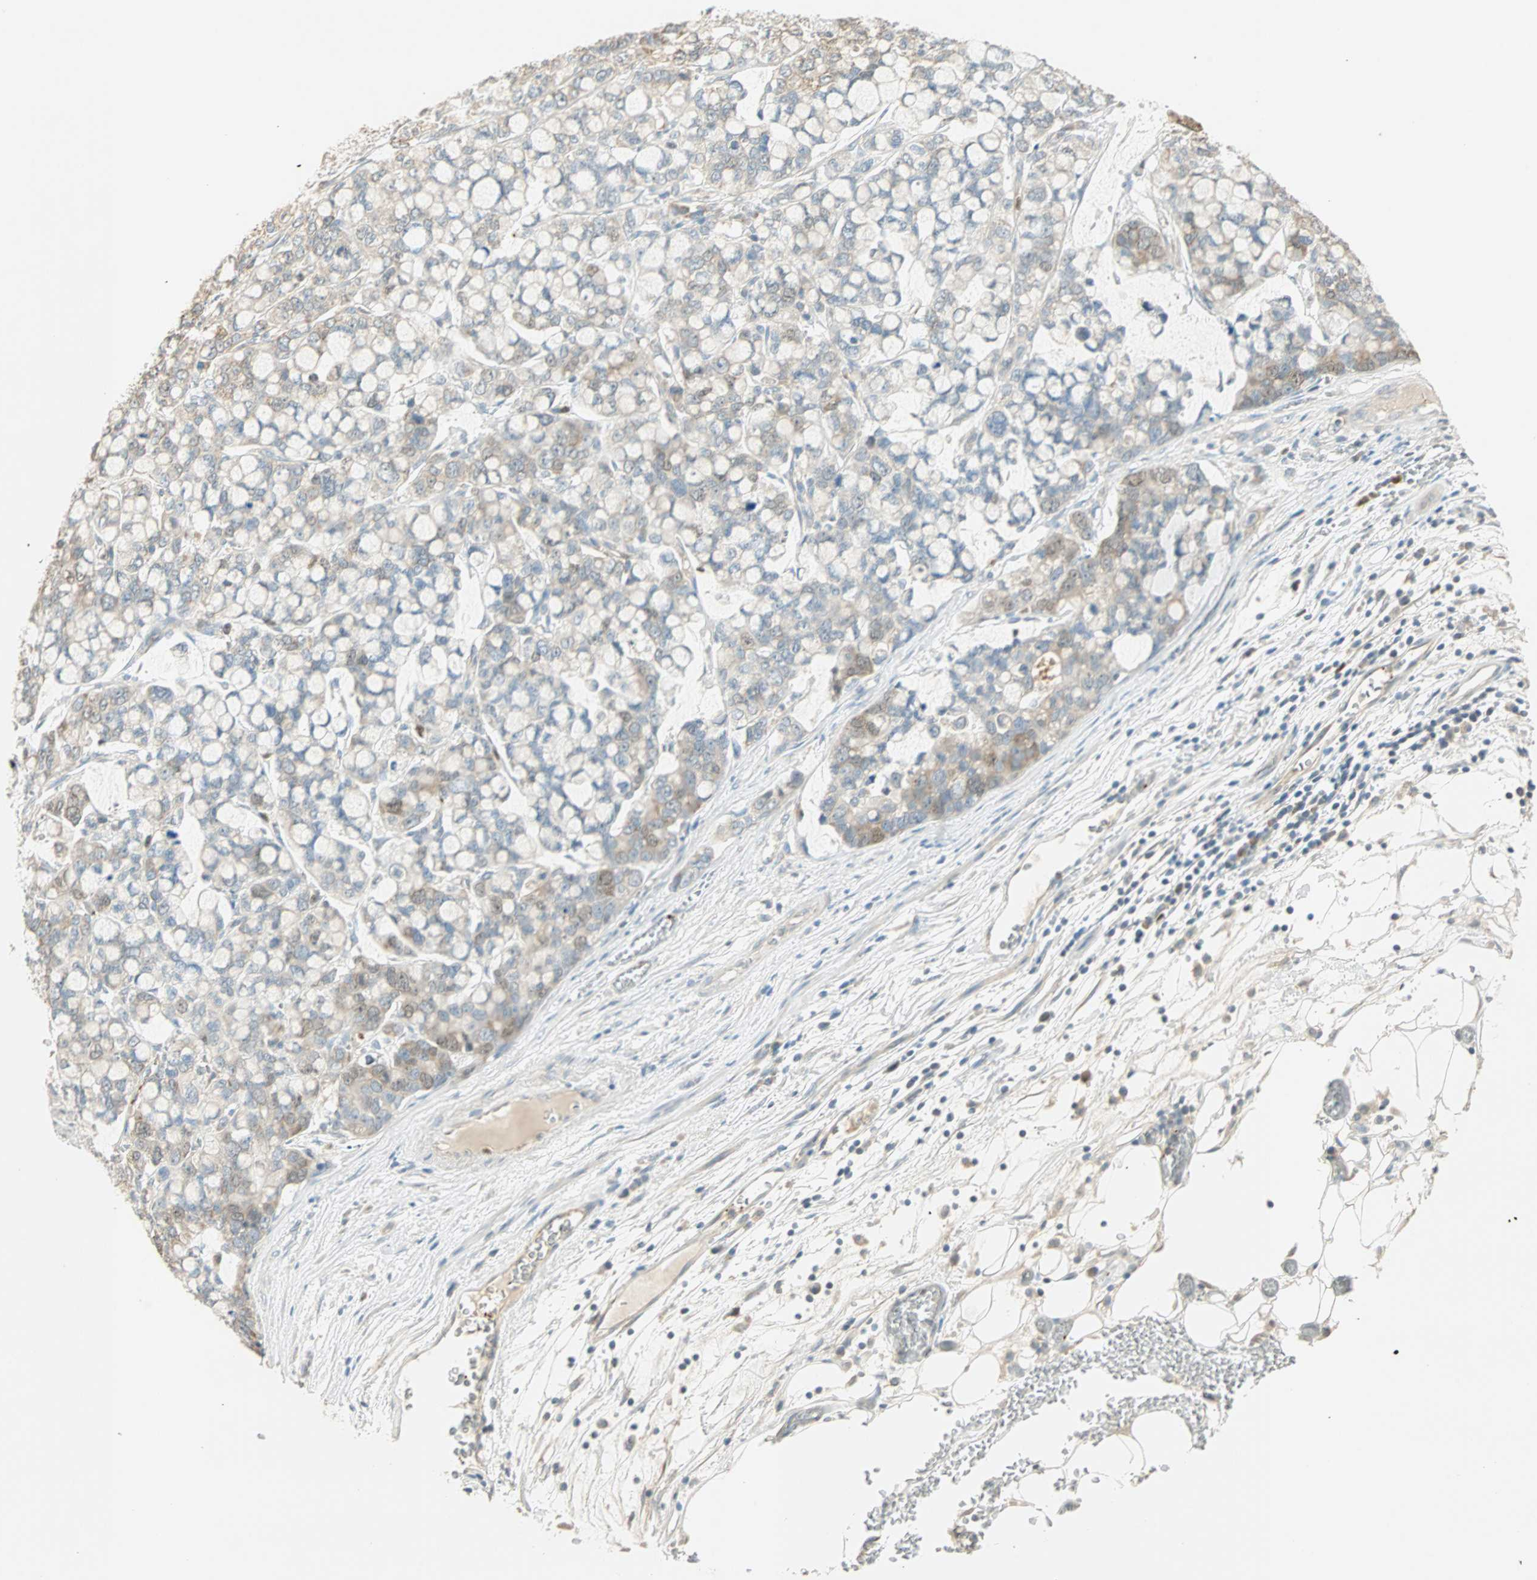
{"staining": {"intensity": "weak", "quantity": "25%-75%", "location": "cytoplasmic/membranous"}, "tissue": "stomach cancer", "cell_type": "Tumor cells", "image_type": "cancer", "snomed": [{"axis": "morphology", "description": "Adenocarcinoma, NOS"}, {"axis": "topography", "description": "Stomach, lower"}], "caption": "Weak cytoplasmic/membranous positivity for a protein is present in approximately 25%-75% of tumor cells of stomach adenocarcinoma using IHC.", "gene": "RAD18", "patient": {"sex": "male", "age": 84}}